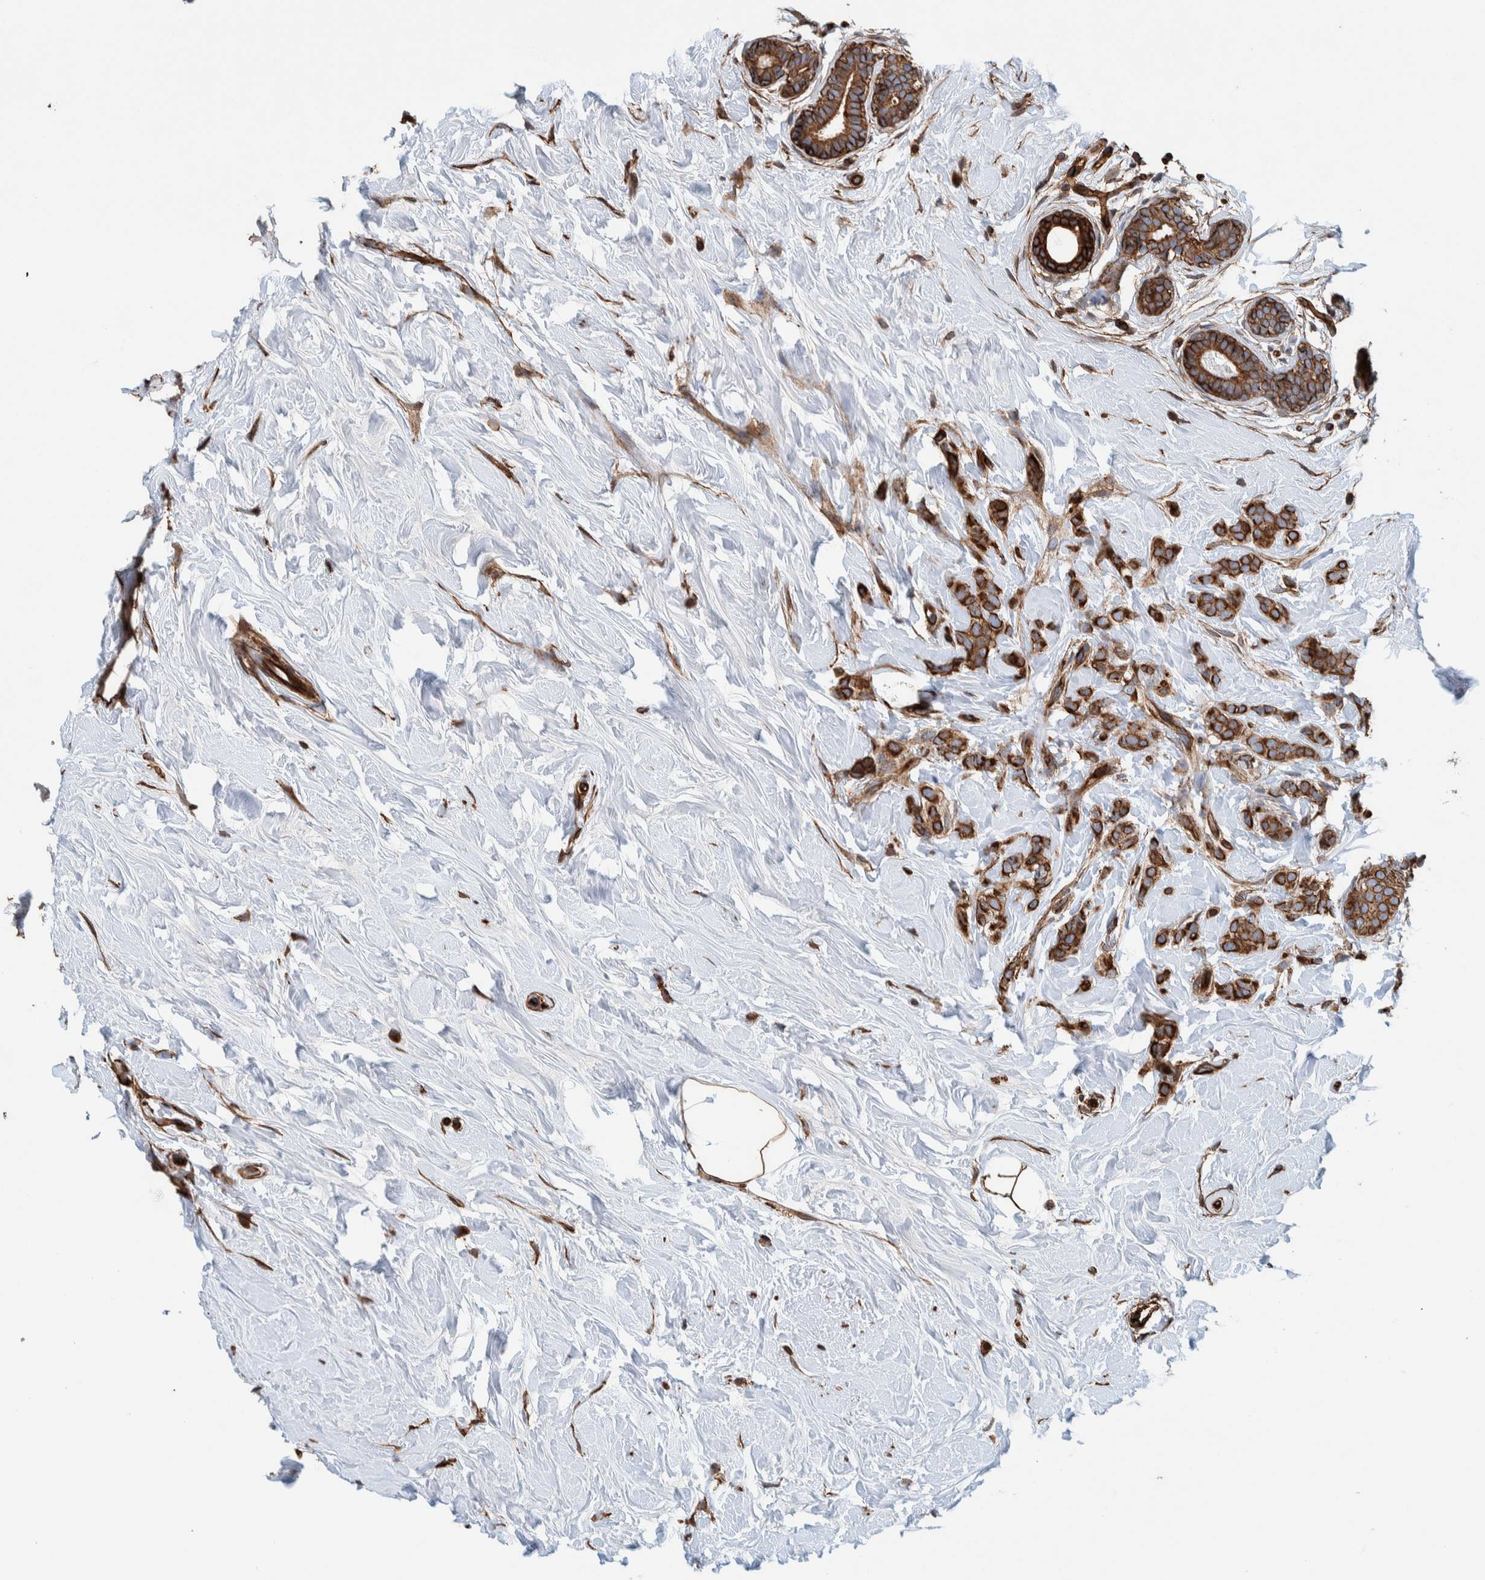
{"staining": {"intensity": "strong", "quantity": ">75%", "location": "cytoplasmic/membranous"}, "tissue": "breast cancer", "cell_type": "Tumor cells", "image_type": "cancer", "snomed": [{"axis": "morphology", "description": "Lobular carcinoma, in situ"}, {"axis": "morphology", "description": "Lobular carcinoma"}, {"axis": "topography", "description": "Breast"}], "caption": "IHC of human breast lobular carcinoma in situ demonstrates high levels of strong cytoplasmic/membranous positivity in approximately >75% of tumor cells.", "gene": "PKD1L1", "patient": {"sex": "female", "age": 41}}